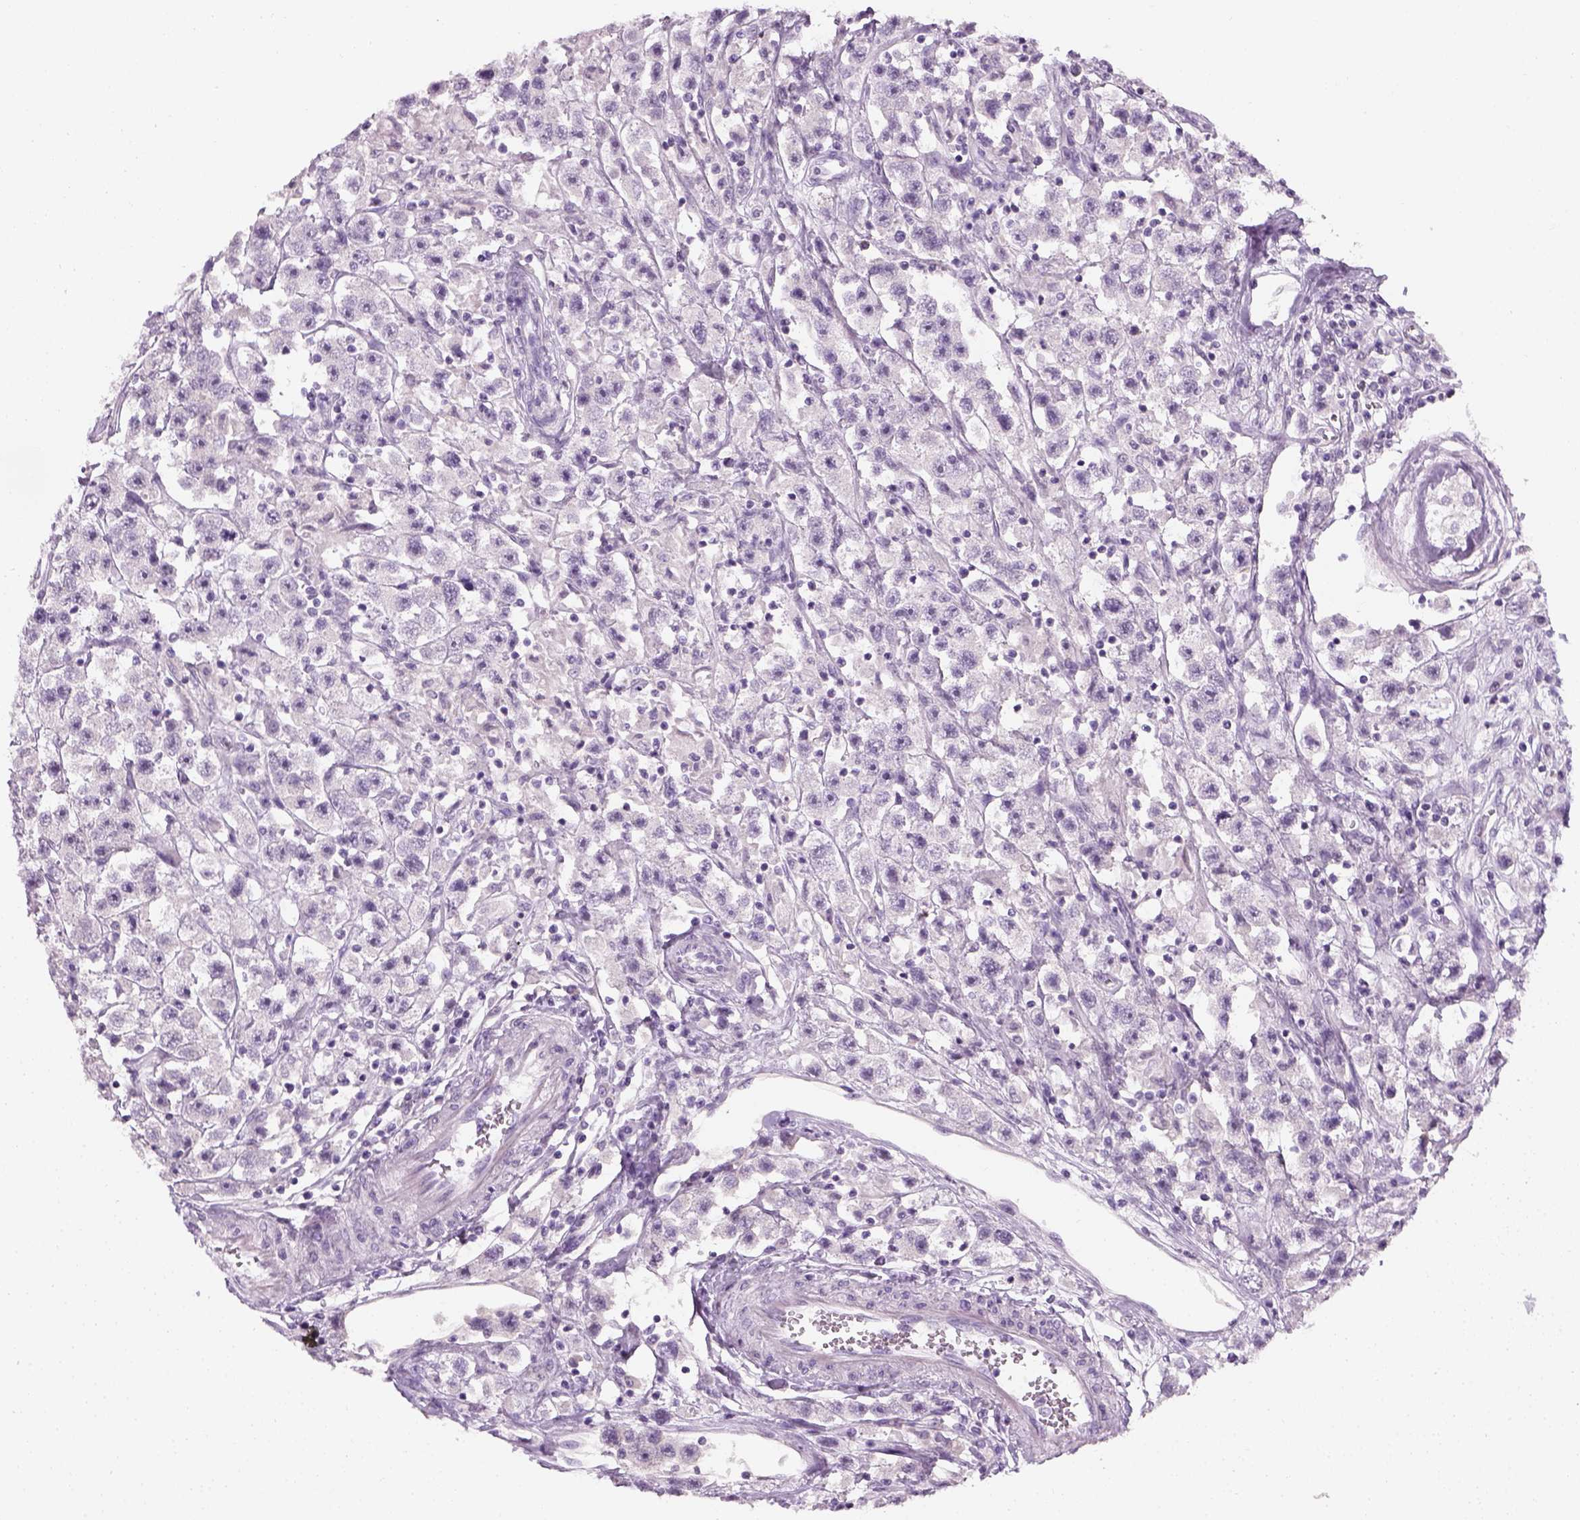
{"staining": {"intensity": "negative", "quantity": "none", "location": "none"}, "tissue": "testis cancer", "cell_type": "Tumor cells", "image_type": "cancer", "snomed": [{"axis": "morphology", "description": "Seminoma, NOS"}, {"axis": "topography", "description": "Testis"}], "caption": "Tumor cells are negative for protein expression in human testis cancer (seminoma).", "gene": "TH", "patient": {"sex": "male", "age": 45}}